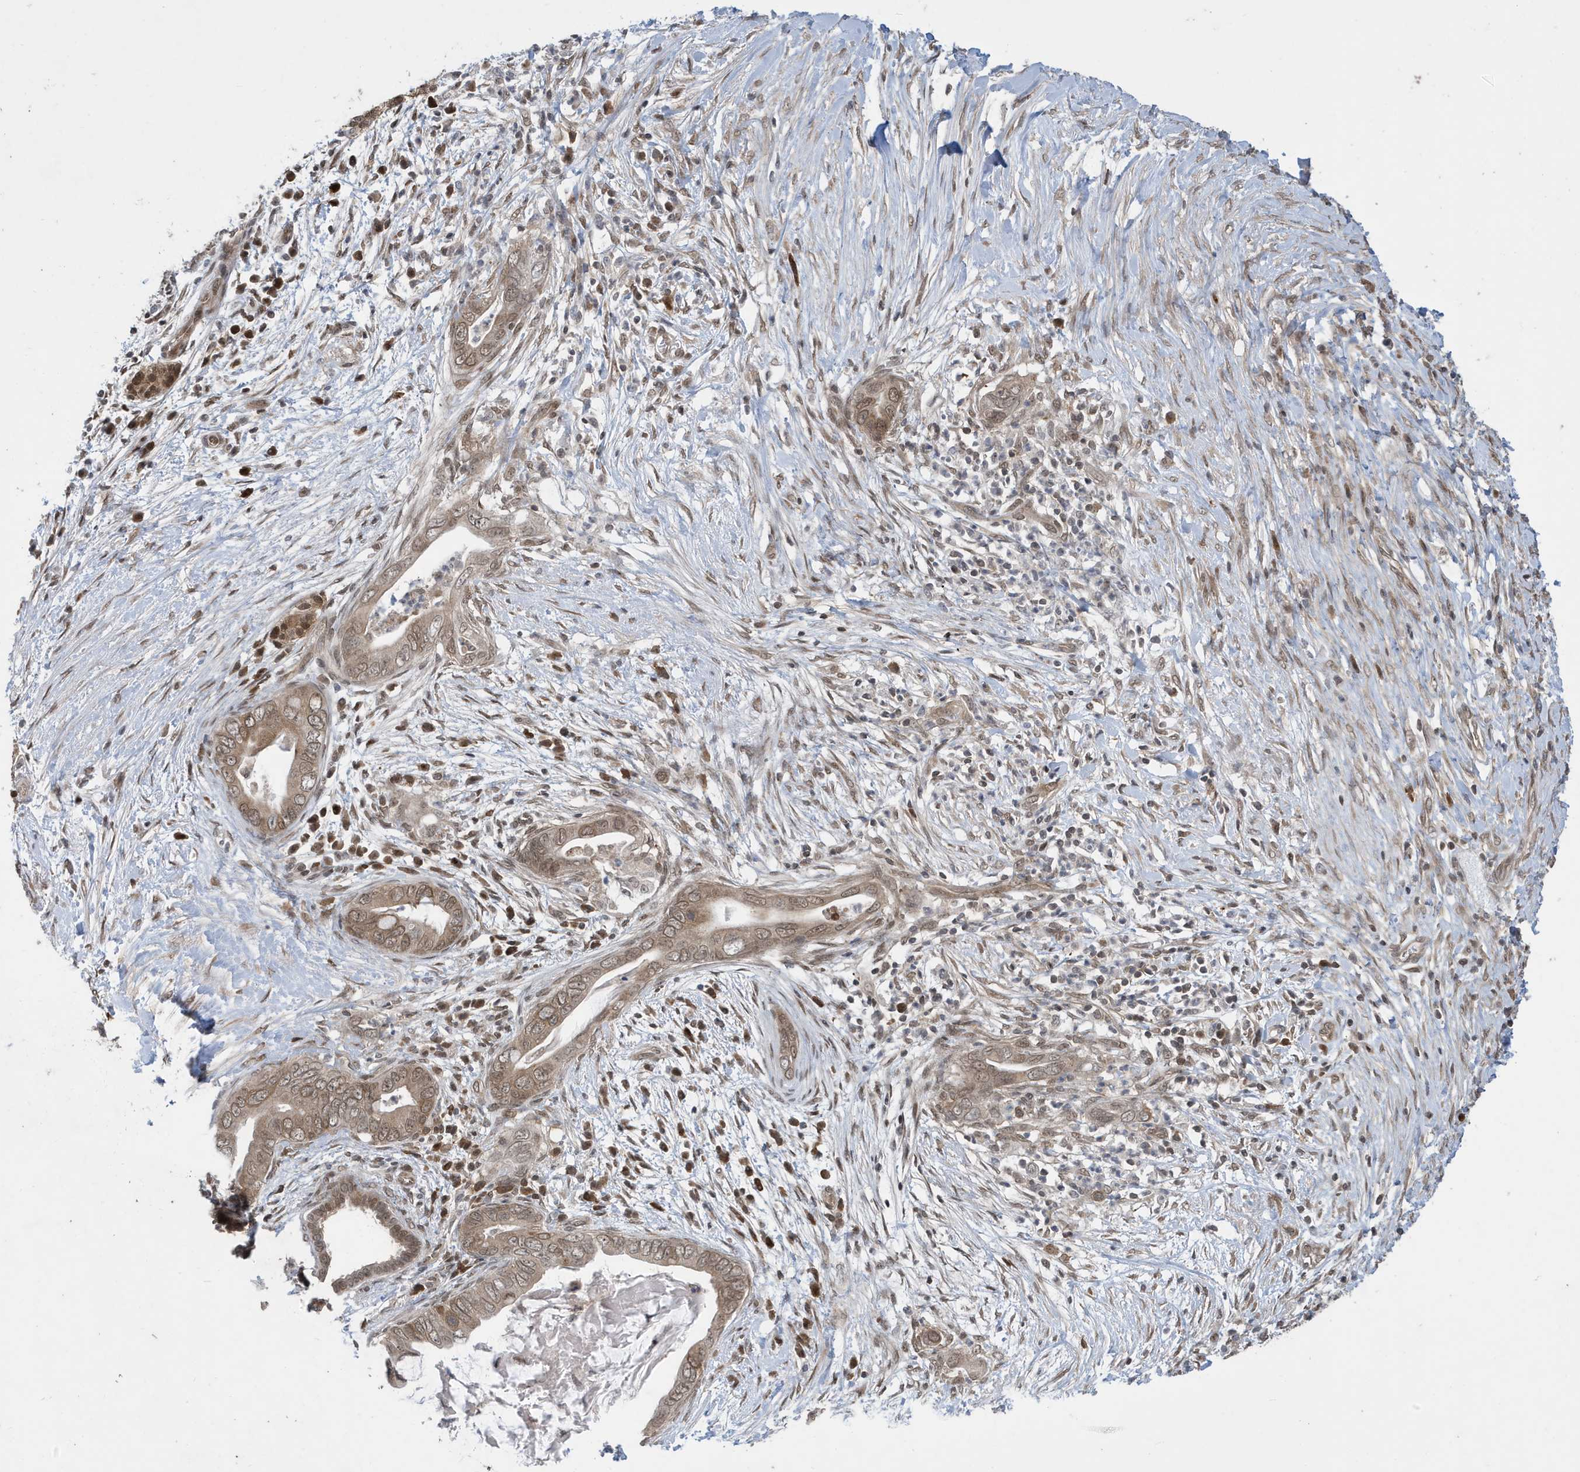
{"staining": {"intensity": "weak", "quantity": ">75%", "location": "cytoplasmic/membranous,nuclear"}, "tissue": "pancreatic cancer", "cell_type": "Tumor cells", "image_type": "cancer", "snomed": [{"axis": "morphology", "description": "Adenocarcinoma, NOS"}, {"axis": "topography", "description": "Pancreas"}], "caption": "Approximately >75% of tumor cells in pancreatic cancer demonstrate weak cytoplasmic/membranous and nuclear protein expression as visualized by brown immunohistochemical staining.", "gene": "UBQLN1", "patient": {"sex": "male", "age": 75}}